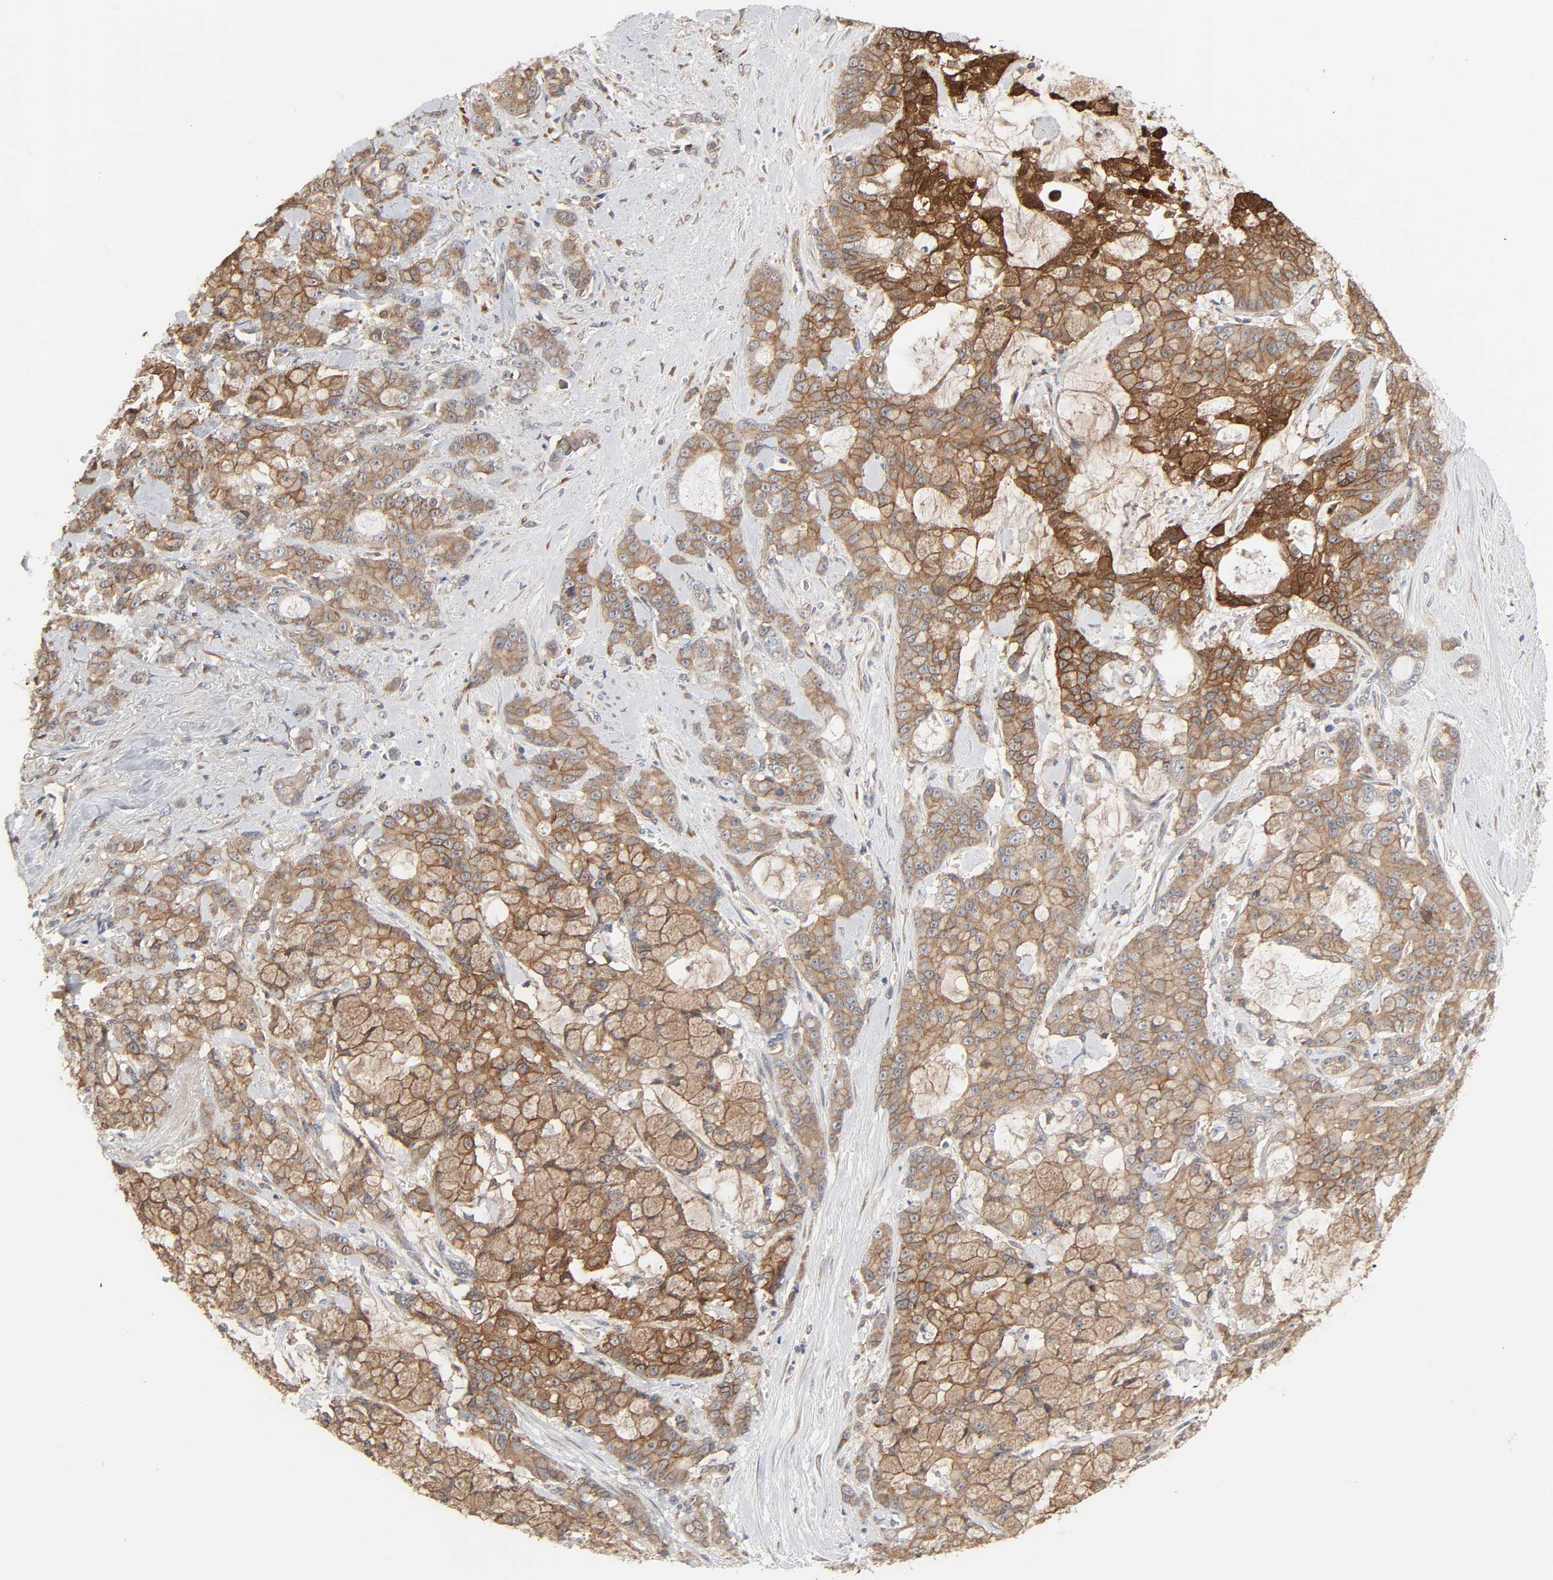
{"staining": {"intensity": "moderate", "quantity": ">75%", "location": "cytoplasmic/membranous"}, "tissue": "pancreatic cancer", "cell_type": "Tumor cells", "image_type": "cancer", "snomed": [{"axis": "morphology", "description": "Adenocarcinoma, NOS"}, {"axis": "topography", "description": "Pancreas"}], "caption": "Immunohistochemical staining of adenocarcinoma (pancreatic) demonstrates medium levels of moderate cytoplasmic/membranous expression in approximately >75% of tumor cells.", "gene": "NDRG2", "patient": {"sex": "female", "age": 73}}